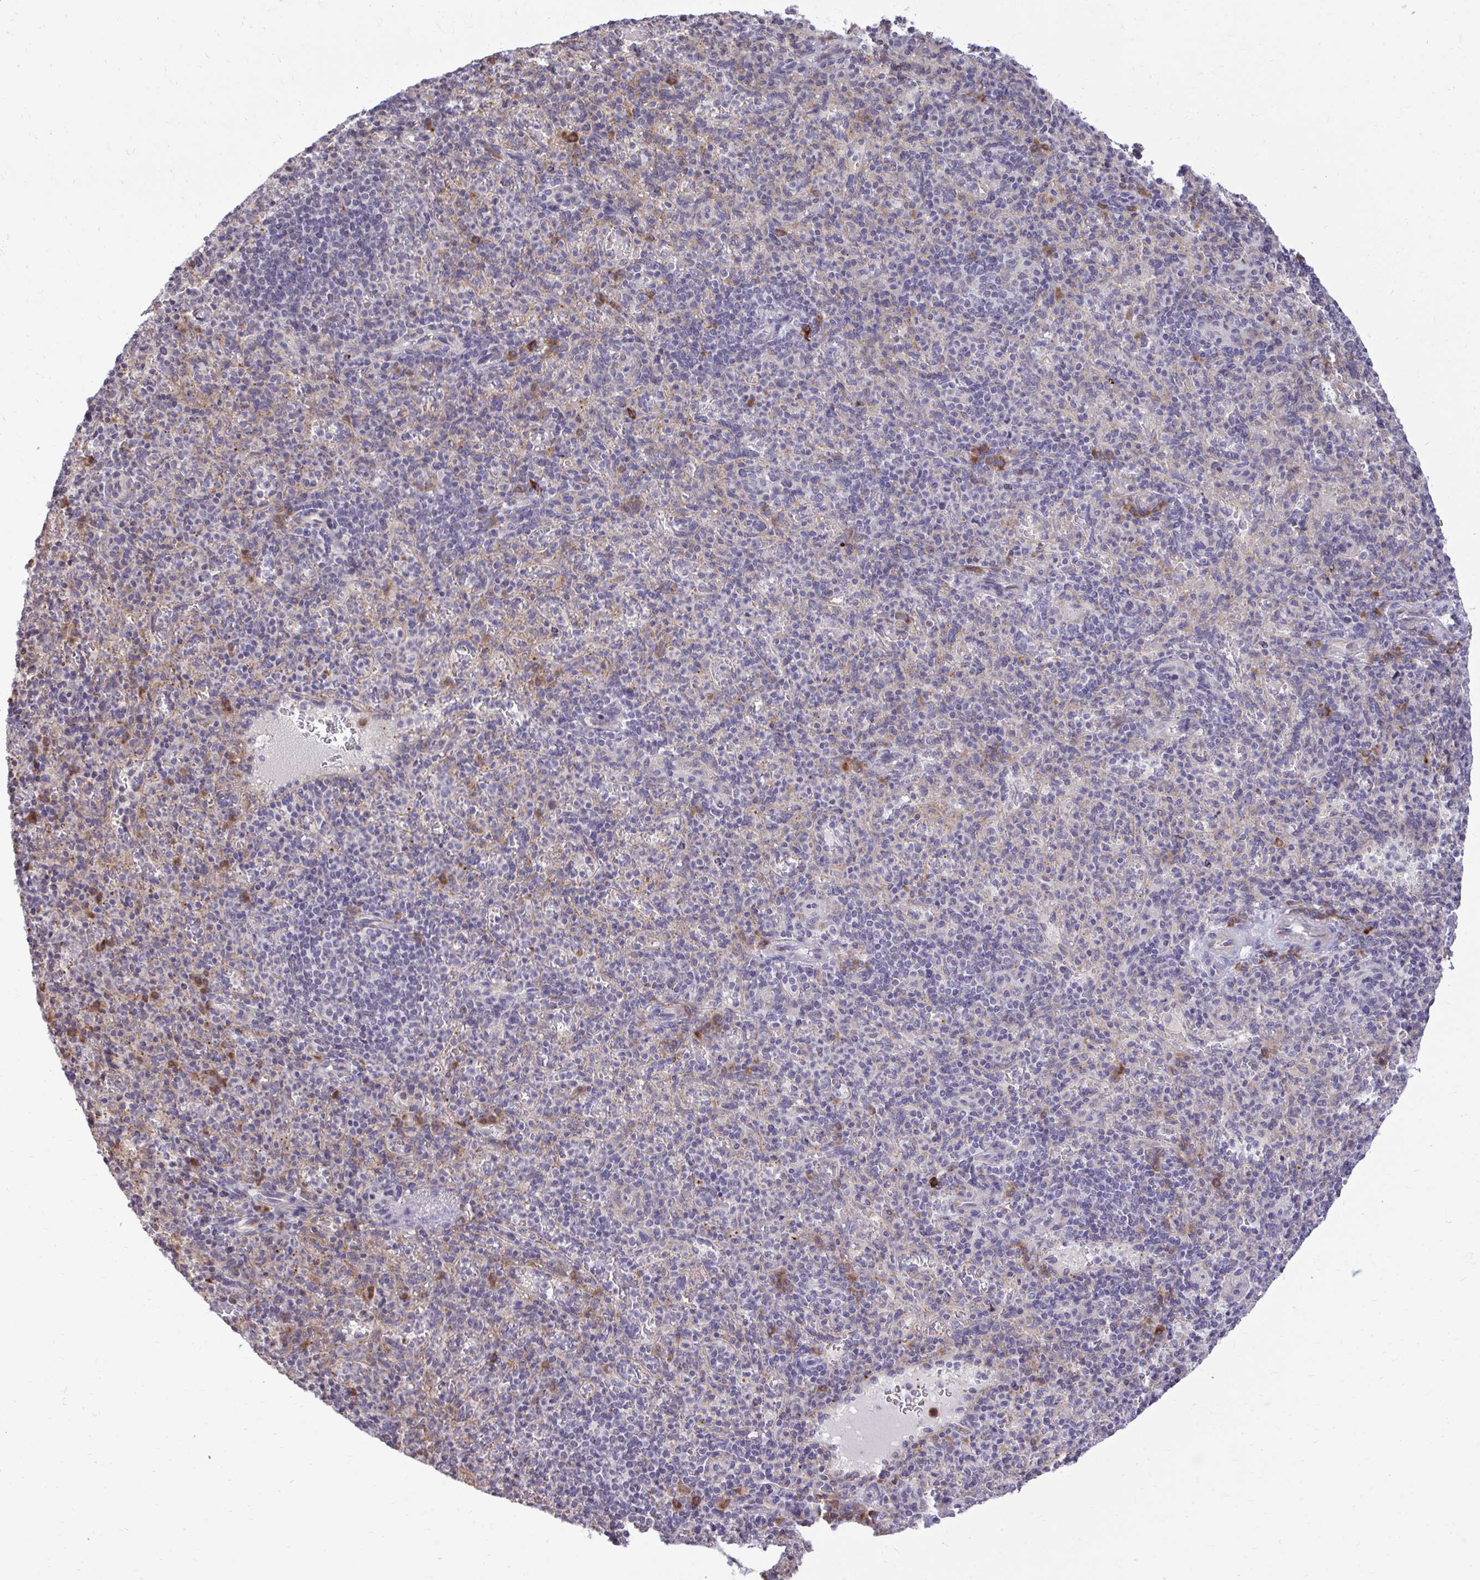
{"staining": {"intensity": "negative", "quantity": "none", "location": "none"}, "tissue": "spleen", "cell_type": "Cells in red pulp", "image_type": "normal", "snomed": [{"axis": "morphology", "description": "Normal tissue, NOS"}, {"axis": "topography", "description": "Spleen"}], "caption": "A high-resolution photomicrograph shows IHC staining of unremarkable spleen, which reveals no significant staining in cells in red pulp.", "gene": "METTL9", "patient": {"sex": "female", "age": 74}}